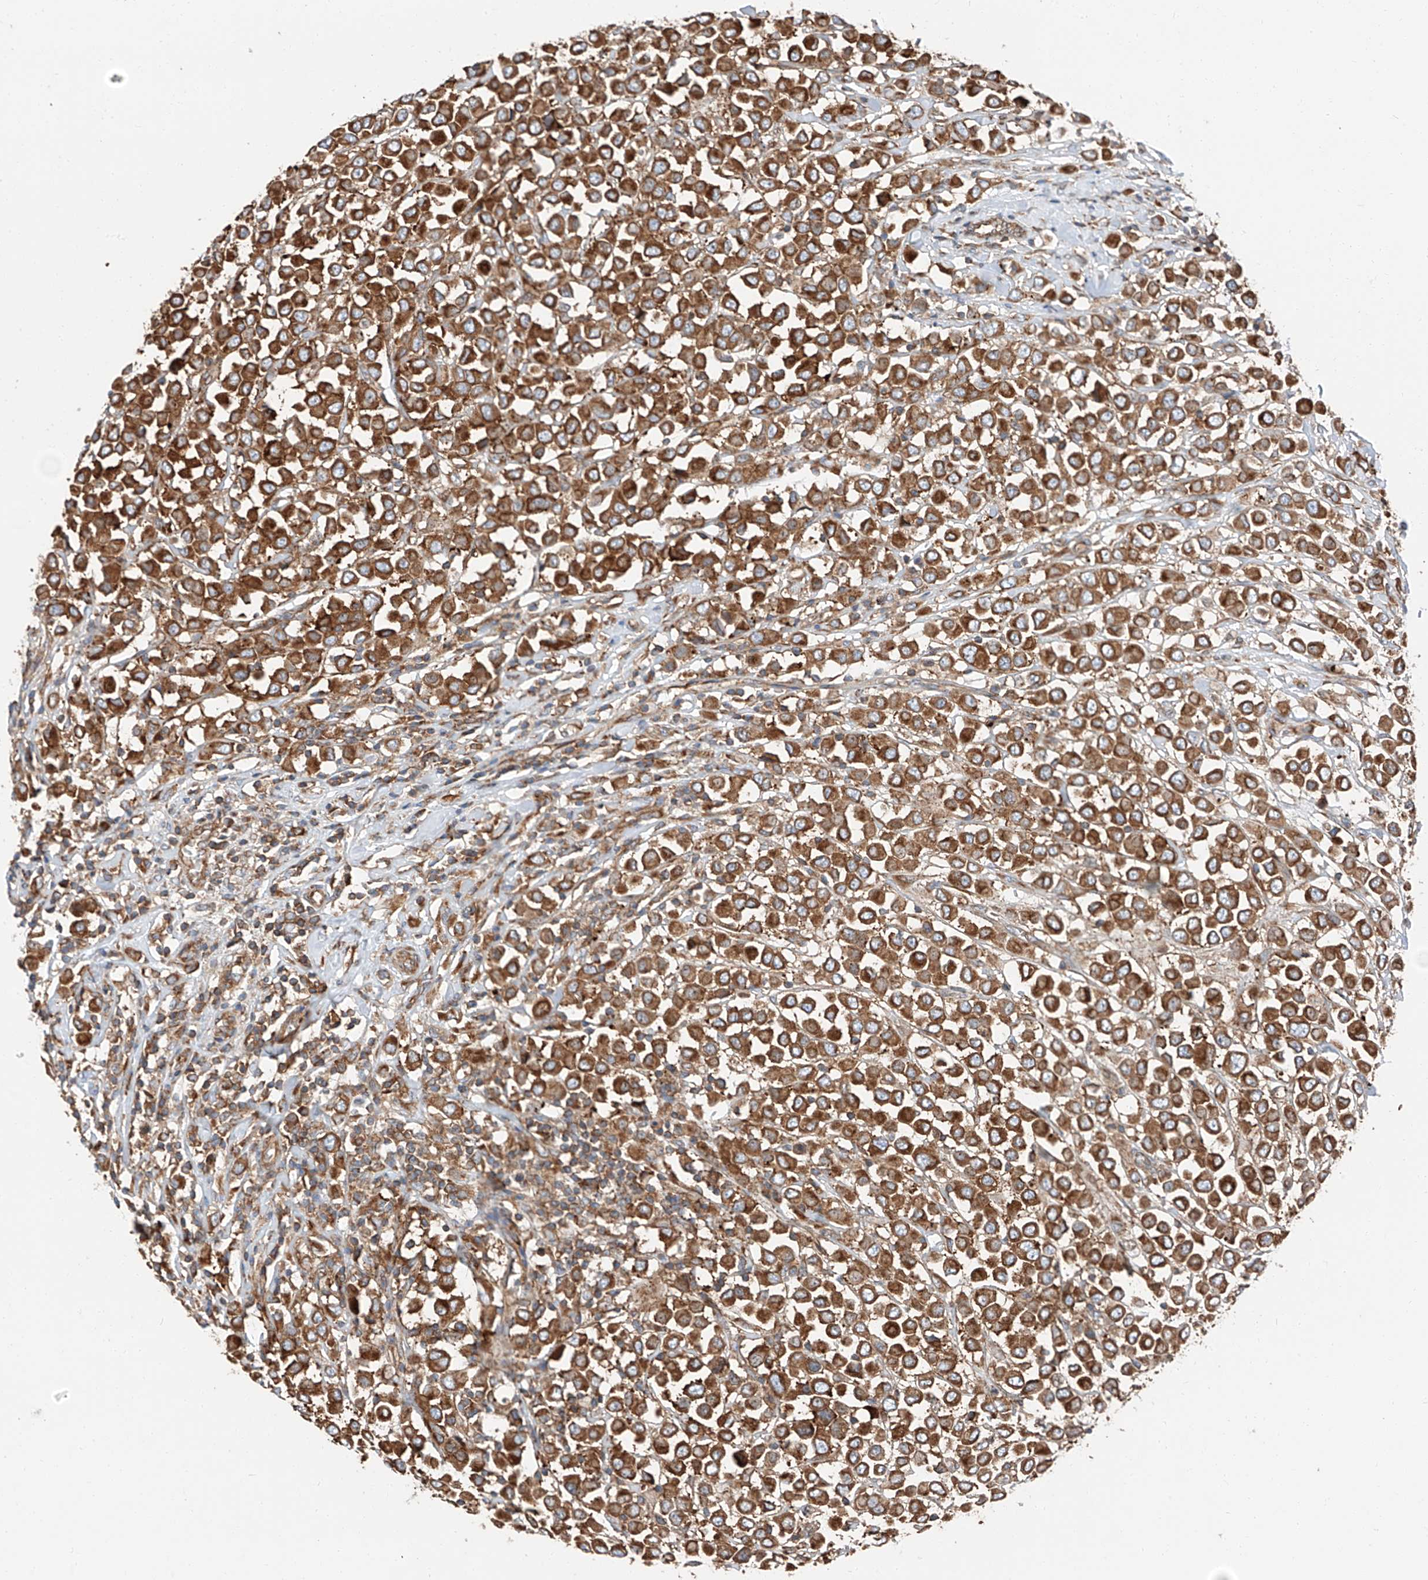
{"staining": {"intensity": "moderate", "quantity": ">75%", "location": "cytoplasmic/membranous"}, "tissue": "breast cancer", "cell_type": "Tumor cells", "image_type": "cancer", "snomed": [{"axis": "morphology", "description": "Duct carcinoma"}, {"axis": "topography", "description": "Breast"}], "caption": "The immunohistochemical stain labels moderate cytoplasmic/membranous positivity in tumor cells of infiltrating ductal carcinoma (breast) tissue.", "gene": "ZC3H15", "patient": {"sex": "female", "age": 61}}